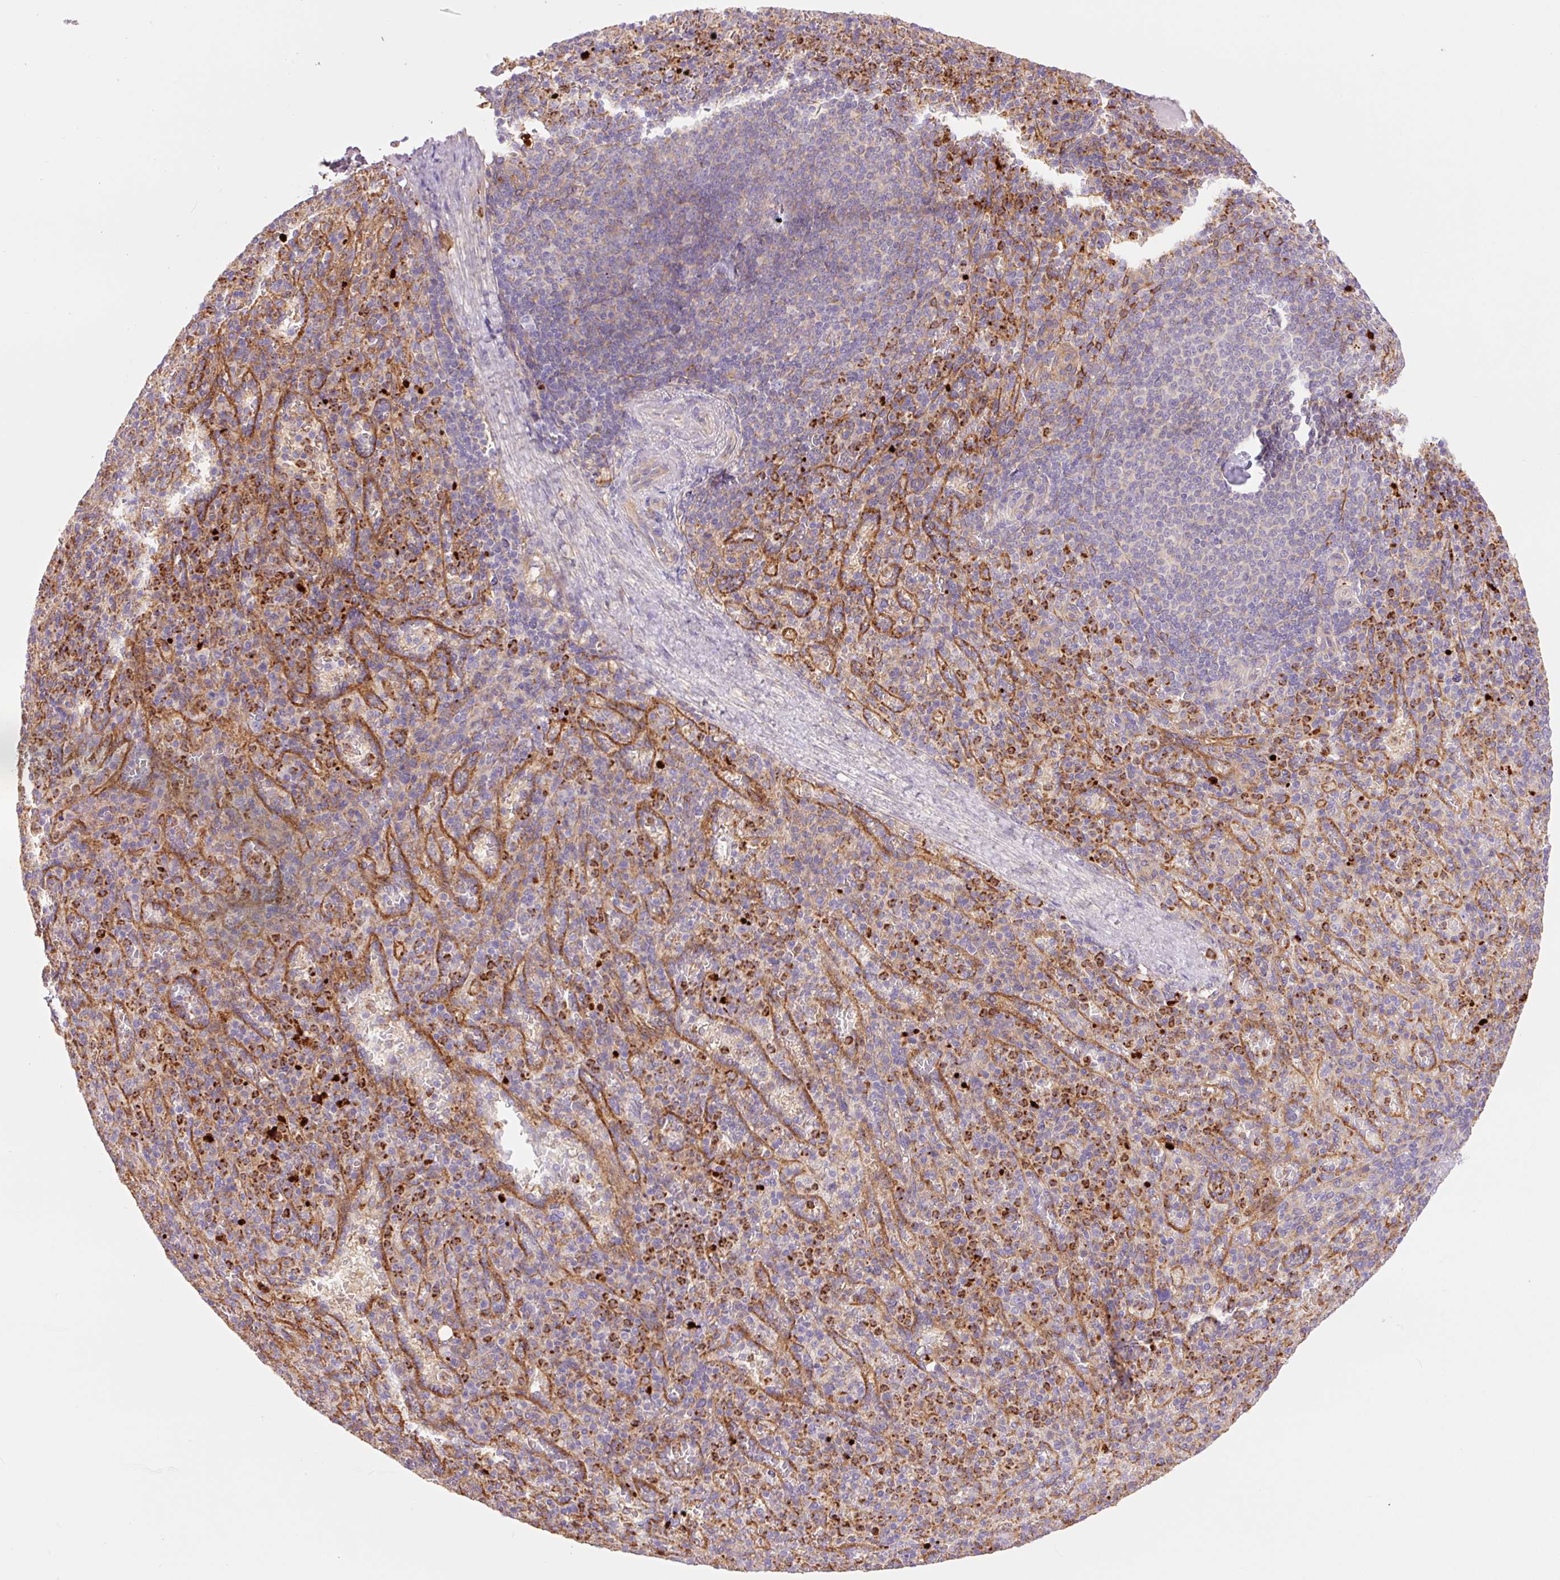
{"staining": {"intensity": "strong", "quantity": "<25%", "location": "cytoplasmic/membranous"}, "tissue": "spleen", "cell_type": "Cells in red pulp", "image_type": "normal", "snomed": [{"axis": "morphology", "description": "Normal tissue, NOS"}, {"axis": "topography", "description": "Spleen"}], "caption": "Protein expression analysis of benign human spleen reveals strong cytoplasmic/membranous staining in about <25% of cells in red pulp.", "gene": "SH2D6", "patient": {"sex": "female", "age": 74}}